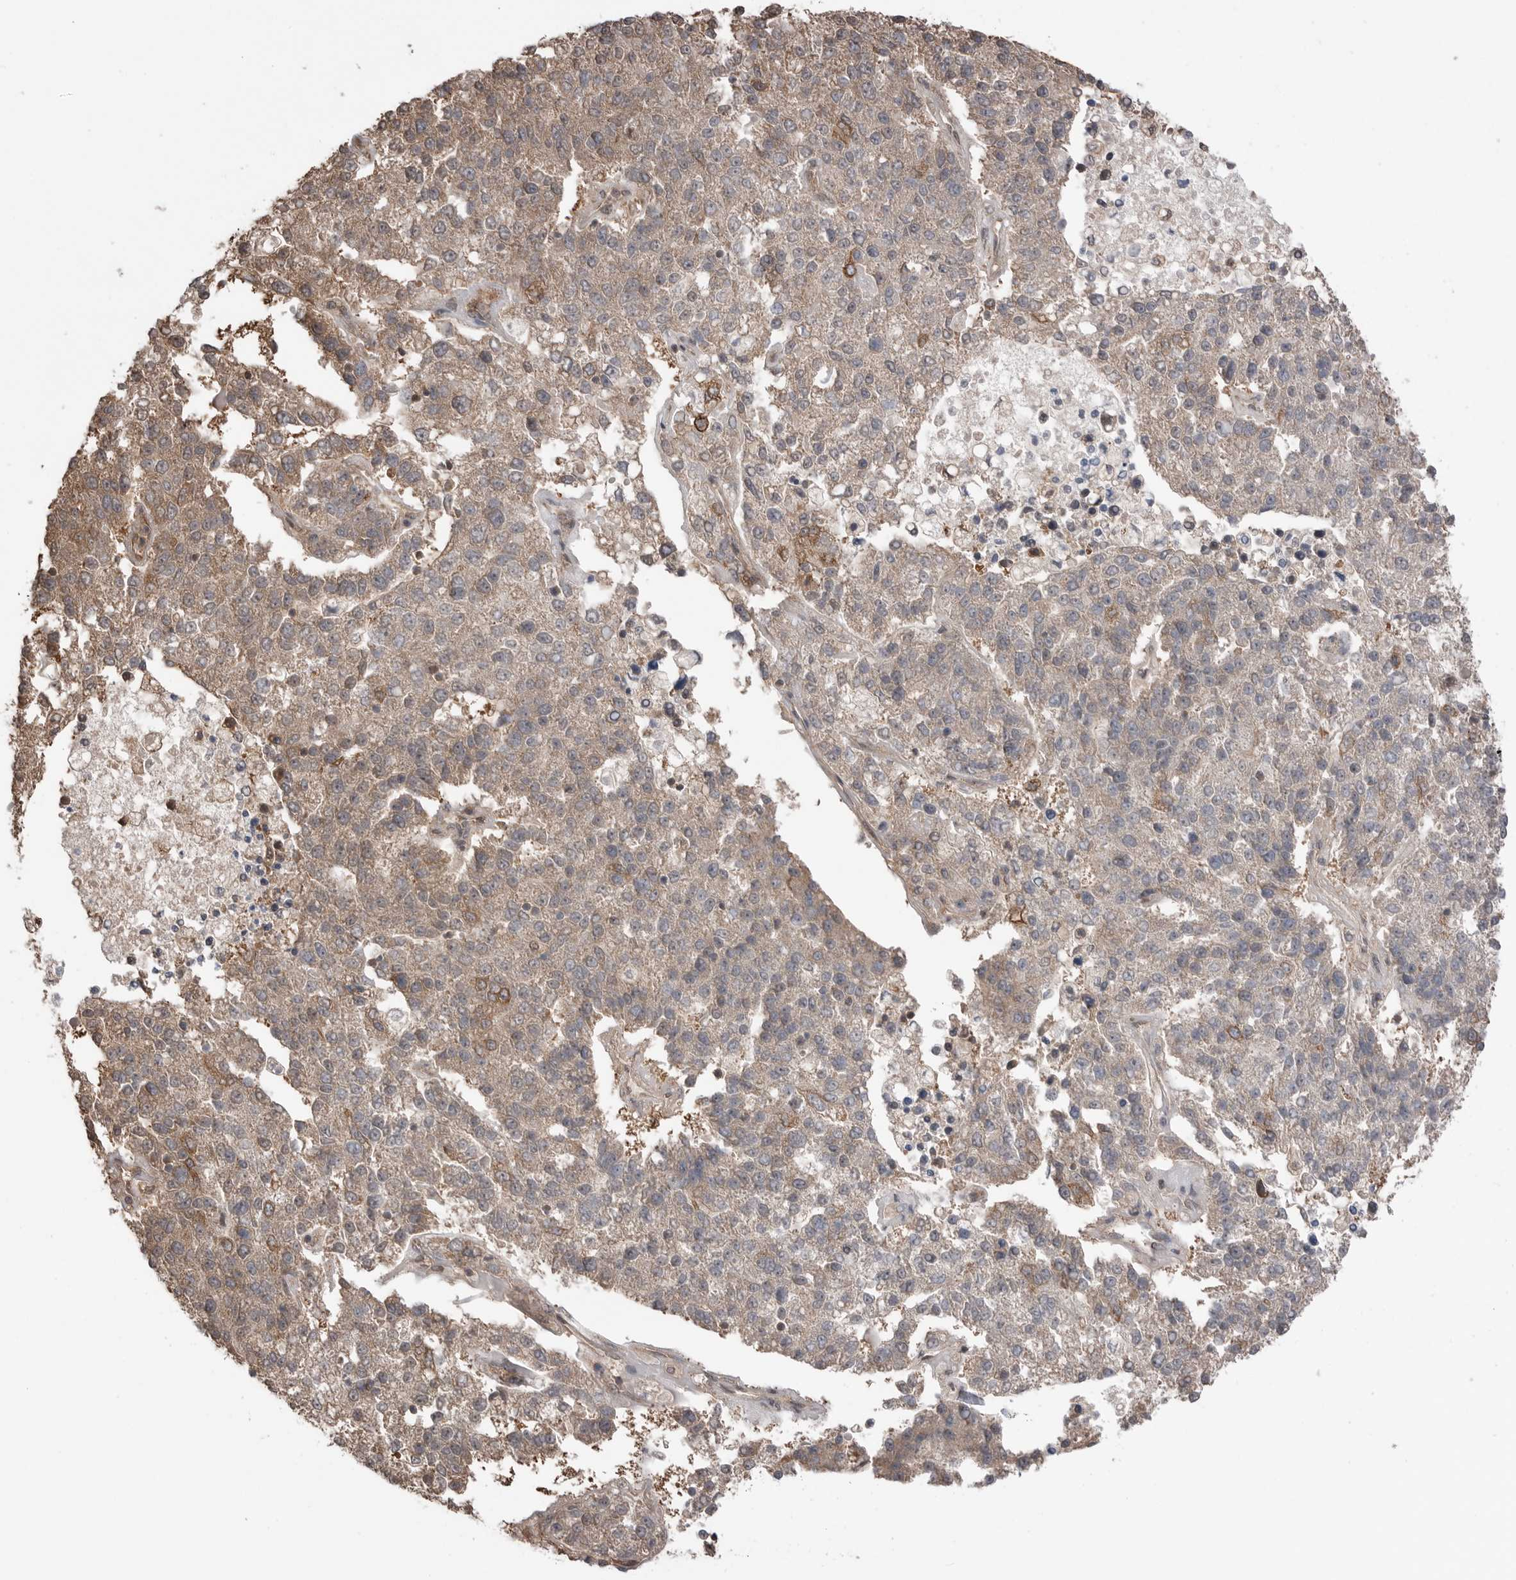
{"staining": {"intensity": "moderate", "quantity": "<25%", "location": "cytoplasmic/membranous"}, "tissue": "pancreatic cancer", "cell_type": "Tumor cells", "image_type": "cancer", "snomed": [{"axis": "morphology", "description": "Adenocarcinoma, NOS"}, {"axis": "topography", "description": "Pancreas"}], "caption": "A histopathology image of human adenocarcinoma (pancreatic) stained for a protein displays moderate cytoplasmic/membranous brown staining in tumor cells. (DAB (3,3'-diaminobenzidine) IHC with brightfield microscopy, high magnification).", "gene": "PEAK1", "patient": {"sex": "female", "age": 61}}